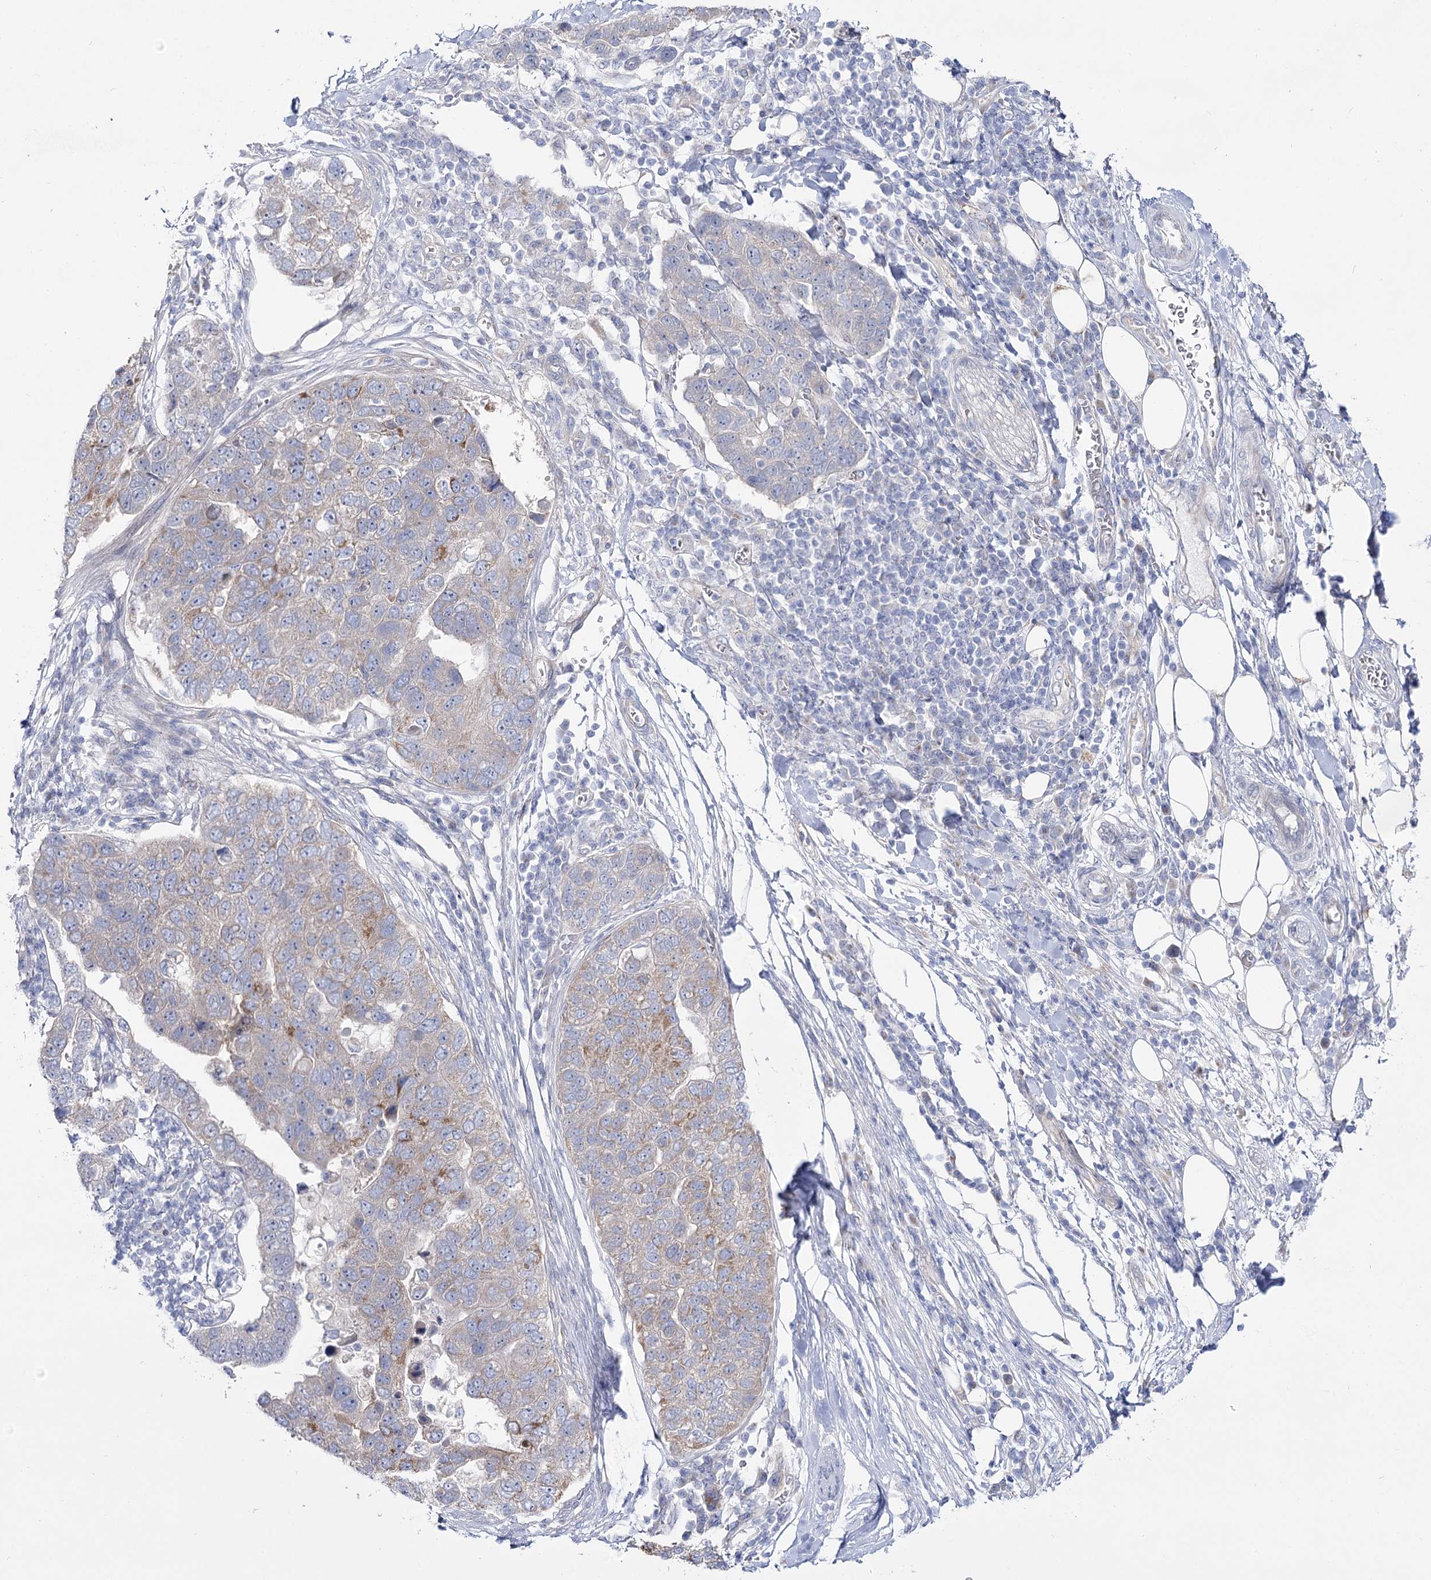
{"staining": {"intensity": "weak", "quantity": "<25%", "location": "cytoplasmic/membranous"}, "tissue": "pancreatic cancer", "cell_type": "Tumor cells", "image_type": "cancer", "snomed": [{"axis": "morphology", "description": "Adenocarcinoma, NOS"}, {"axis": "topography", "description": "Pancreas"}], "caption": "High magnification brightfield microscopy of adenocarcinoma (pancreatic) stained with DAB (brown) and counterstained with hematoxylin (blue): tumor cells show no significant positivity.", "gene": "SUOX", "patient": {"sex": "female", "age": 61}}